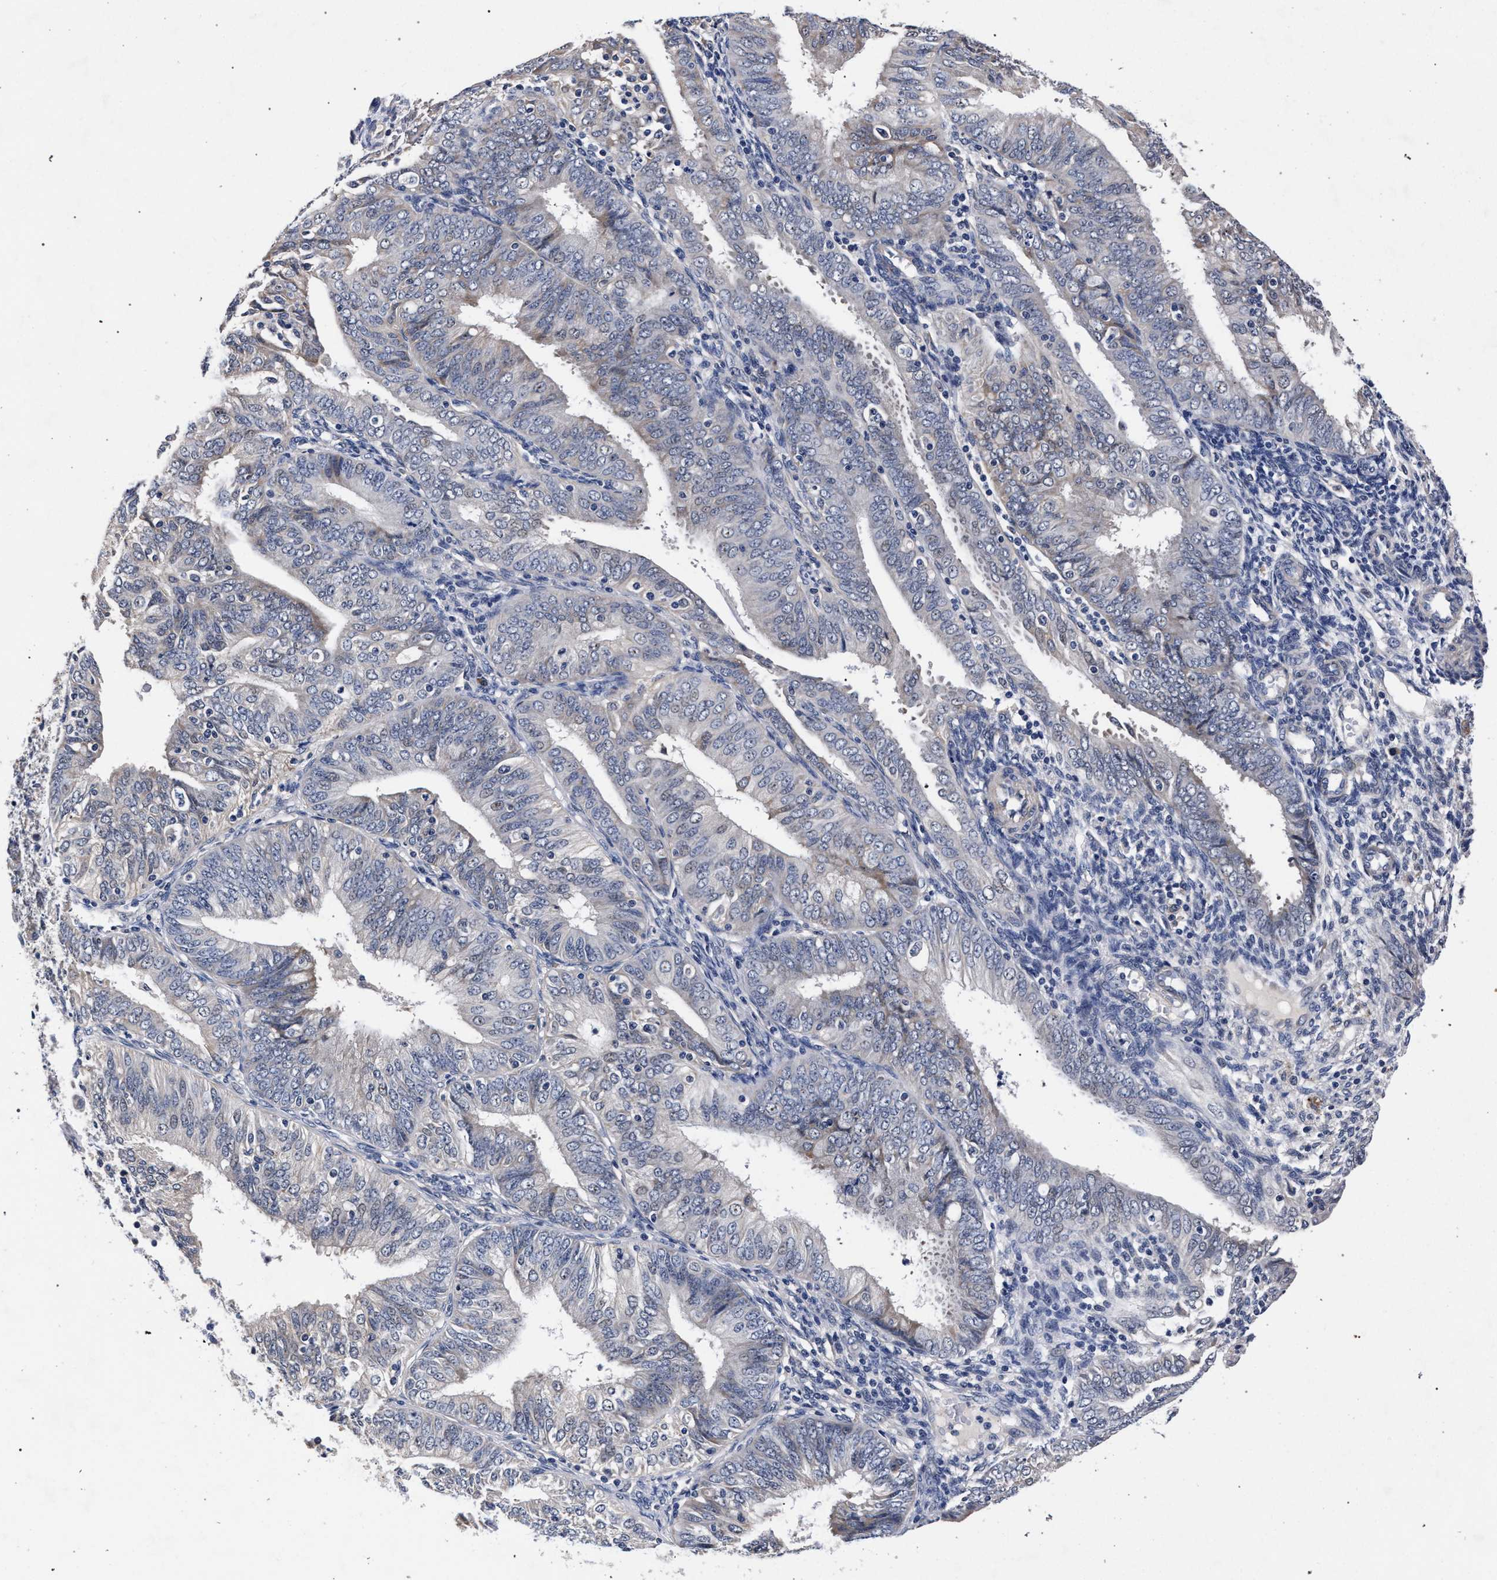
{"staining": {"intensity": "negative", "quantity": "none", "location": "none"}, "tissue": "endometrial cancer", "cell_type": "Tumor cells", "image_type": "cancer", "snomed": [{"axis": "morphology", "description": "Adenocarcinoma, NOS"}, {"axis": "topography", "description": "Endometrium"}], "caption": "Endometrial cancer (adenocarcinoma) was stained to show a protein in brown. There is no significant positivity in tumor cells. The staining was performed using DAB to visualize the protein expression in brown, while the nuclei were stained in blue with hematoxylin (Magnification: 20x).", "gene": "CFAP95", "patient": {"sex": "female", "age": 58}}